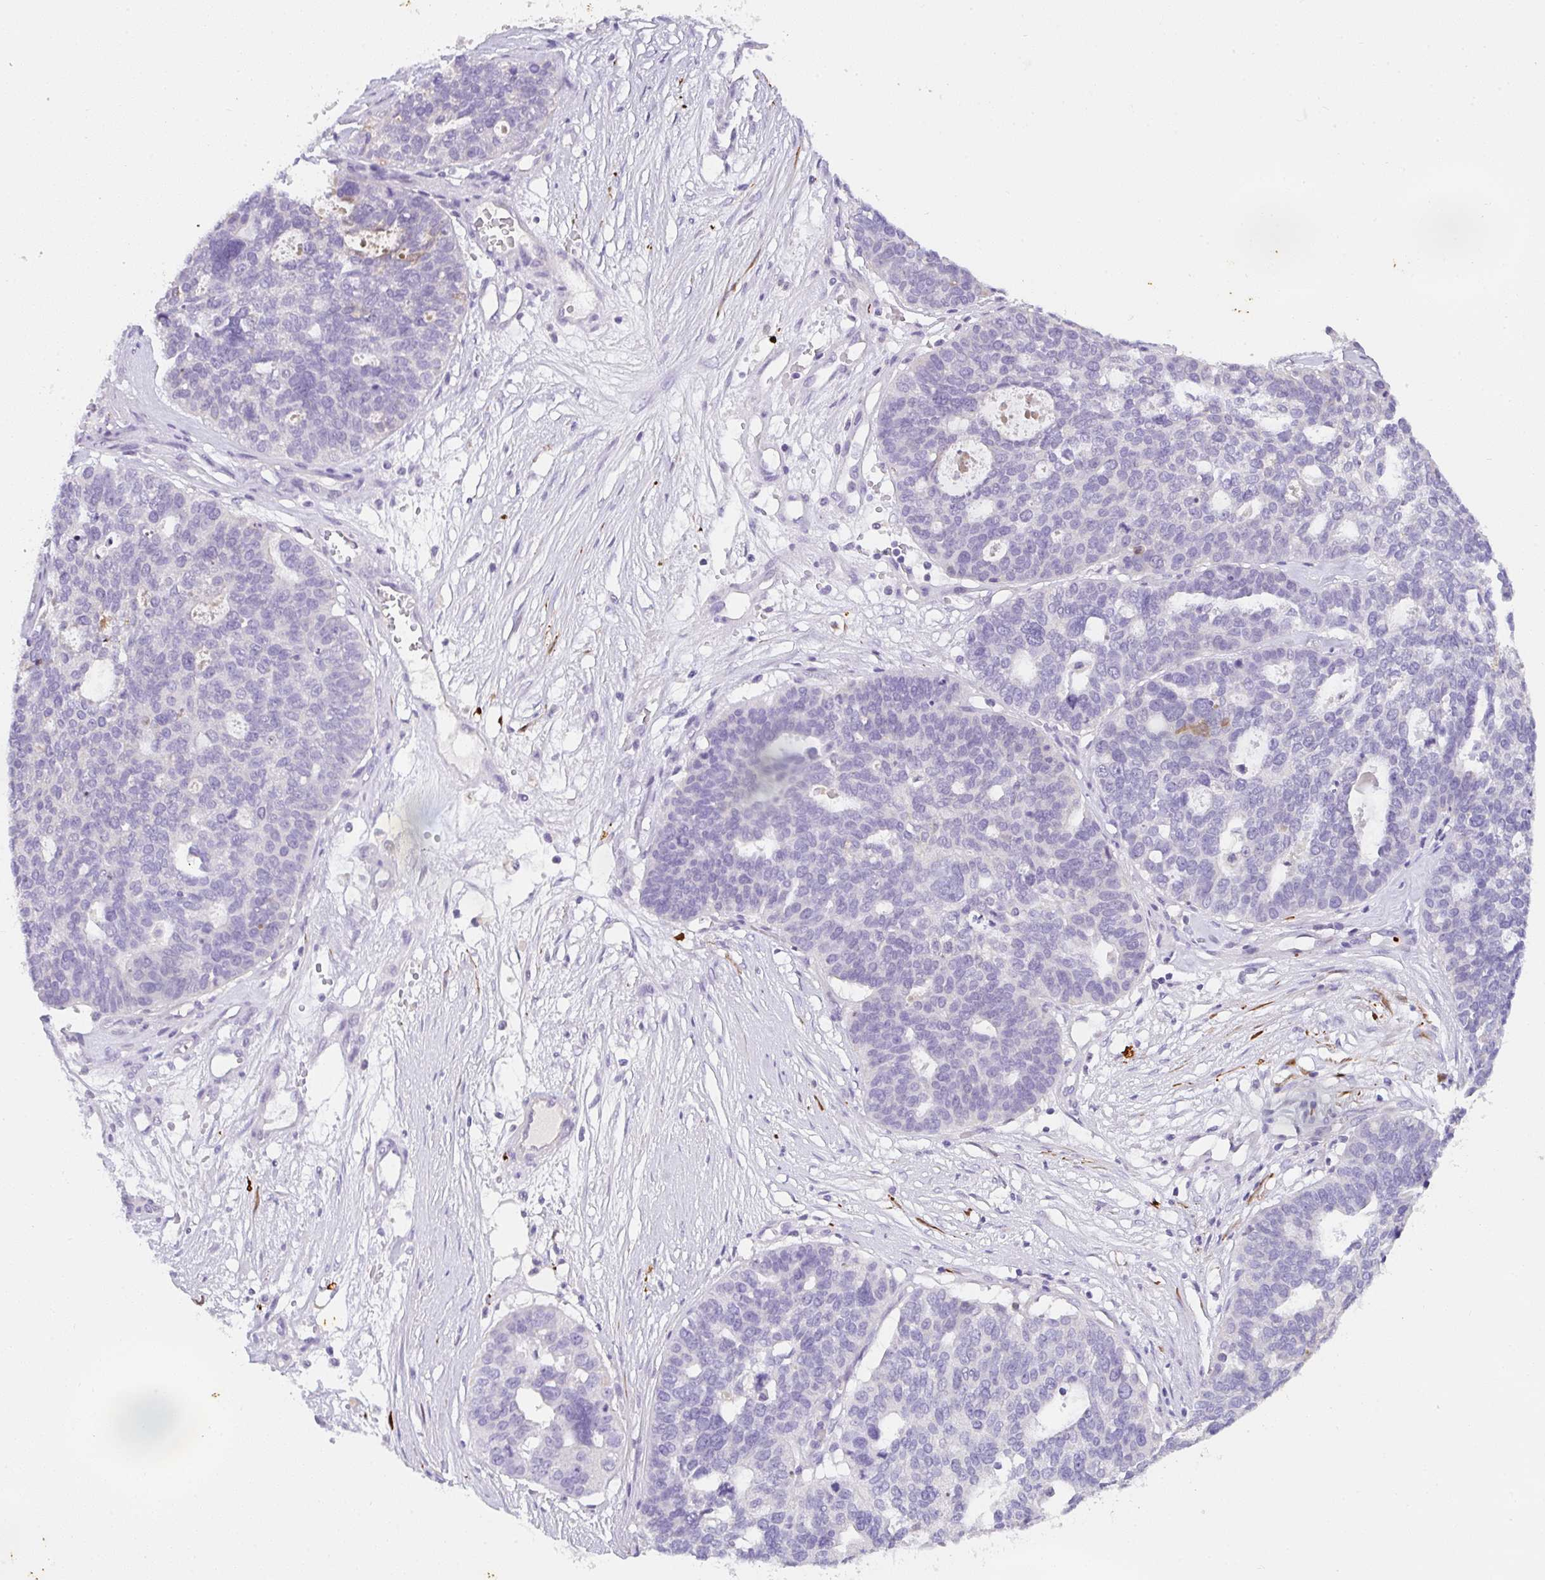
{"staining": {"intensity": "negative", "quantity": "none", "location": "none"}, "tissue": "ovarian cancer", "cell_type": "Tumor cells", "image_type": "cancer", "snomed": [{"axis": "morphology", "description": "Cystadenocarcinoma, serous, NOS"}, {"axis": "topography", "description": "Ovary"}], "caption": "Immunohistochemical staining of human ovarian cancer demonstrates no significant positivity in tumor cells.", "gene": "COX7B", "patient": {"sex": "female", "age": 59}}